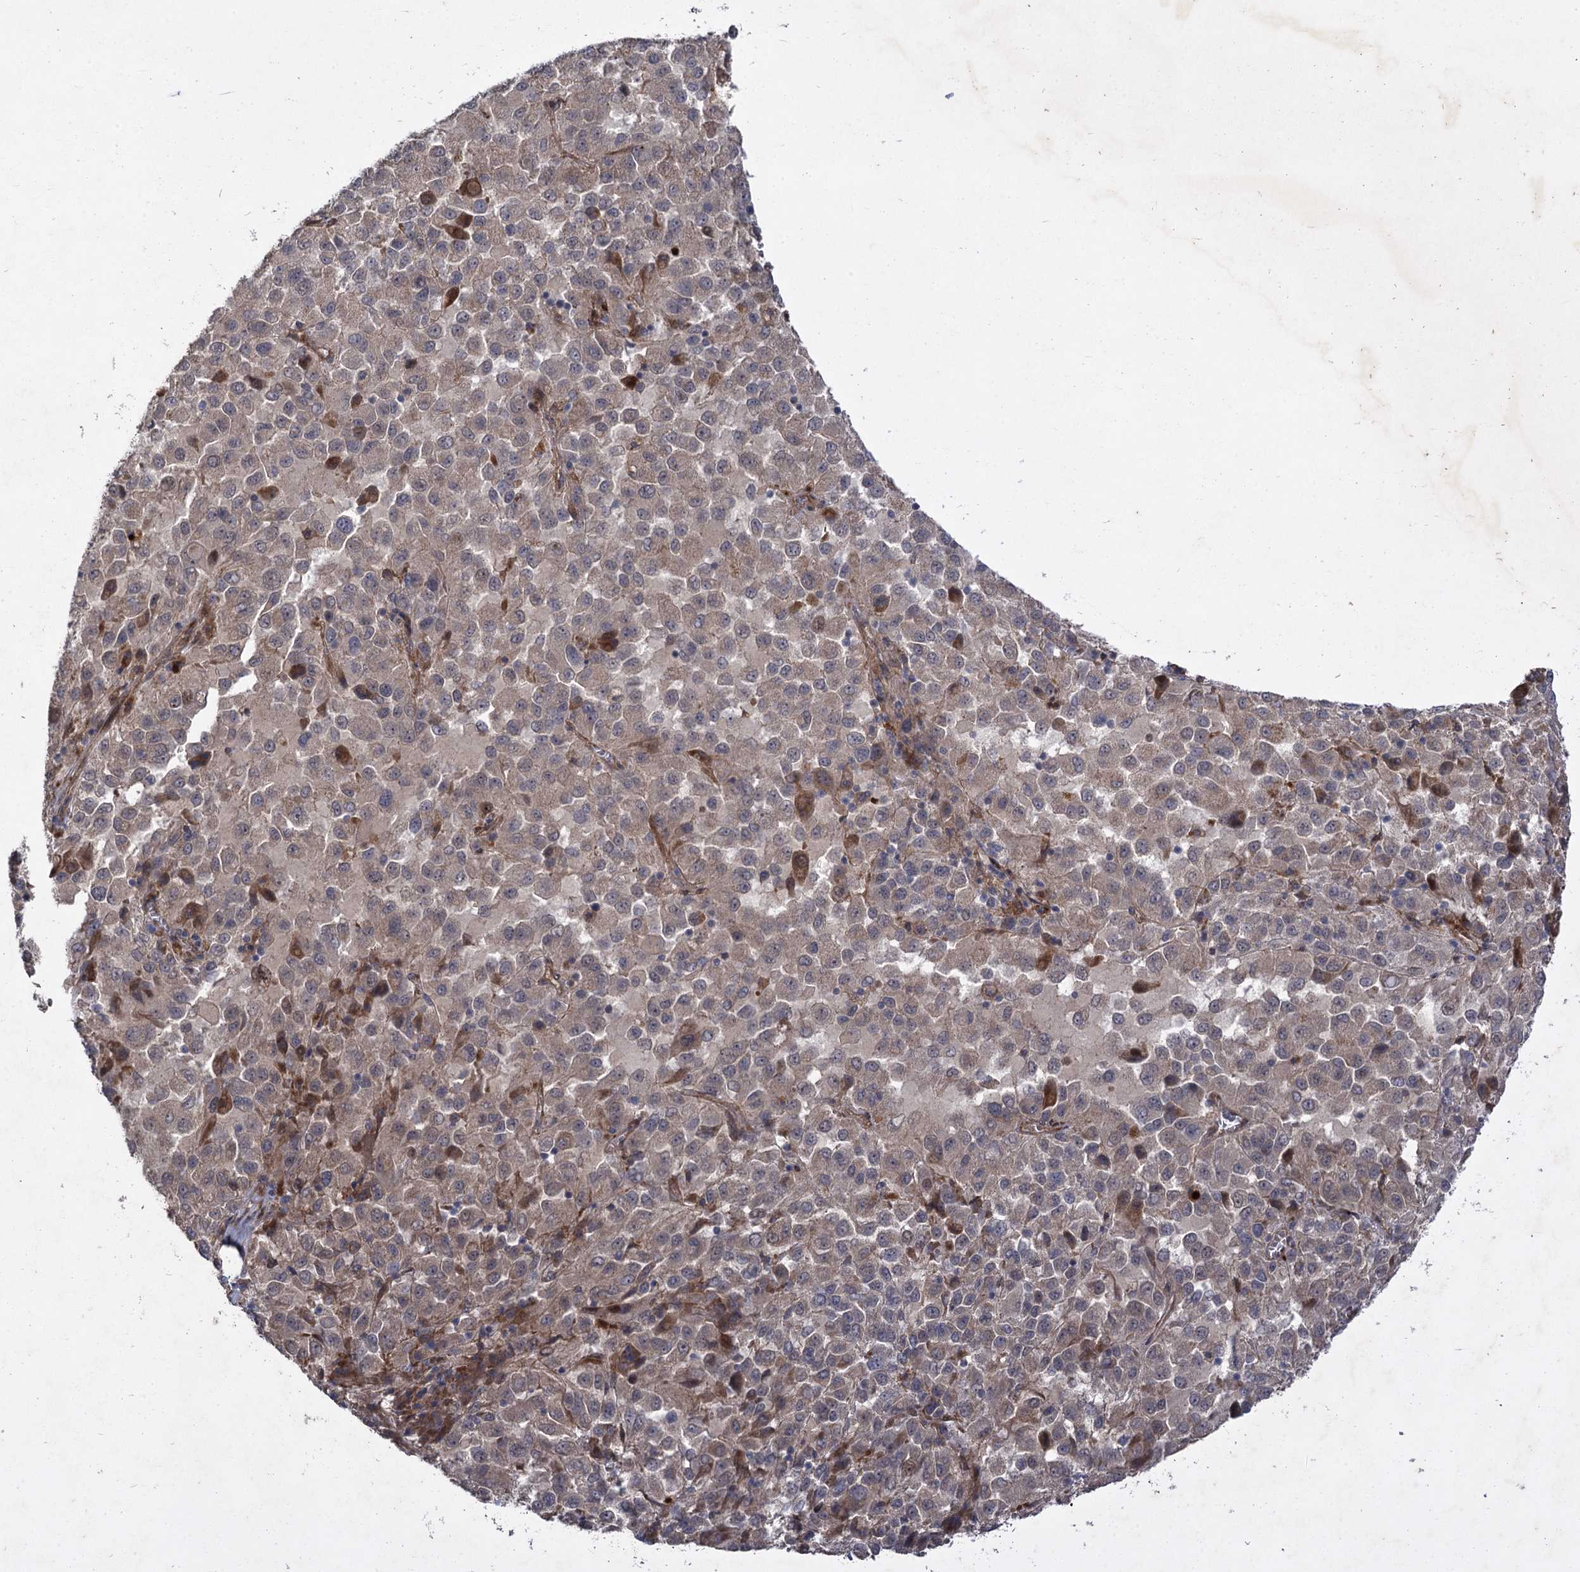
{"staining": {"intensity": "negative", "quantity": "none", "location": "none"}, "tissue": "melanoma", "cell_type": "Tumor cells", "image_type": "cancer", "snomed": [{"axis": "morphology", "description": "Malignant melanoma, Metastatic site"}, {"axis": "topography", "description": "Lung"}], "caption": "This is an IHC histopathology image of human melanoma. There is no staining in tumor cells.", "gene": "NUDT22", "patient": {"sex": "male", "age": 64}}